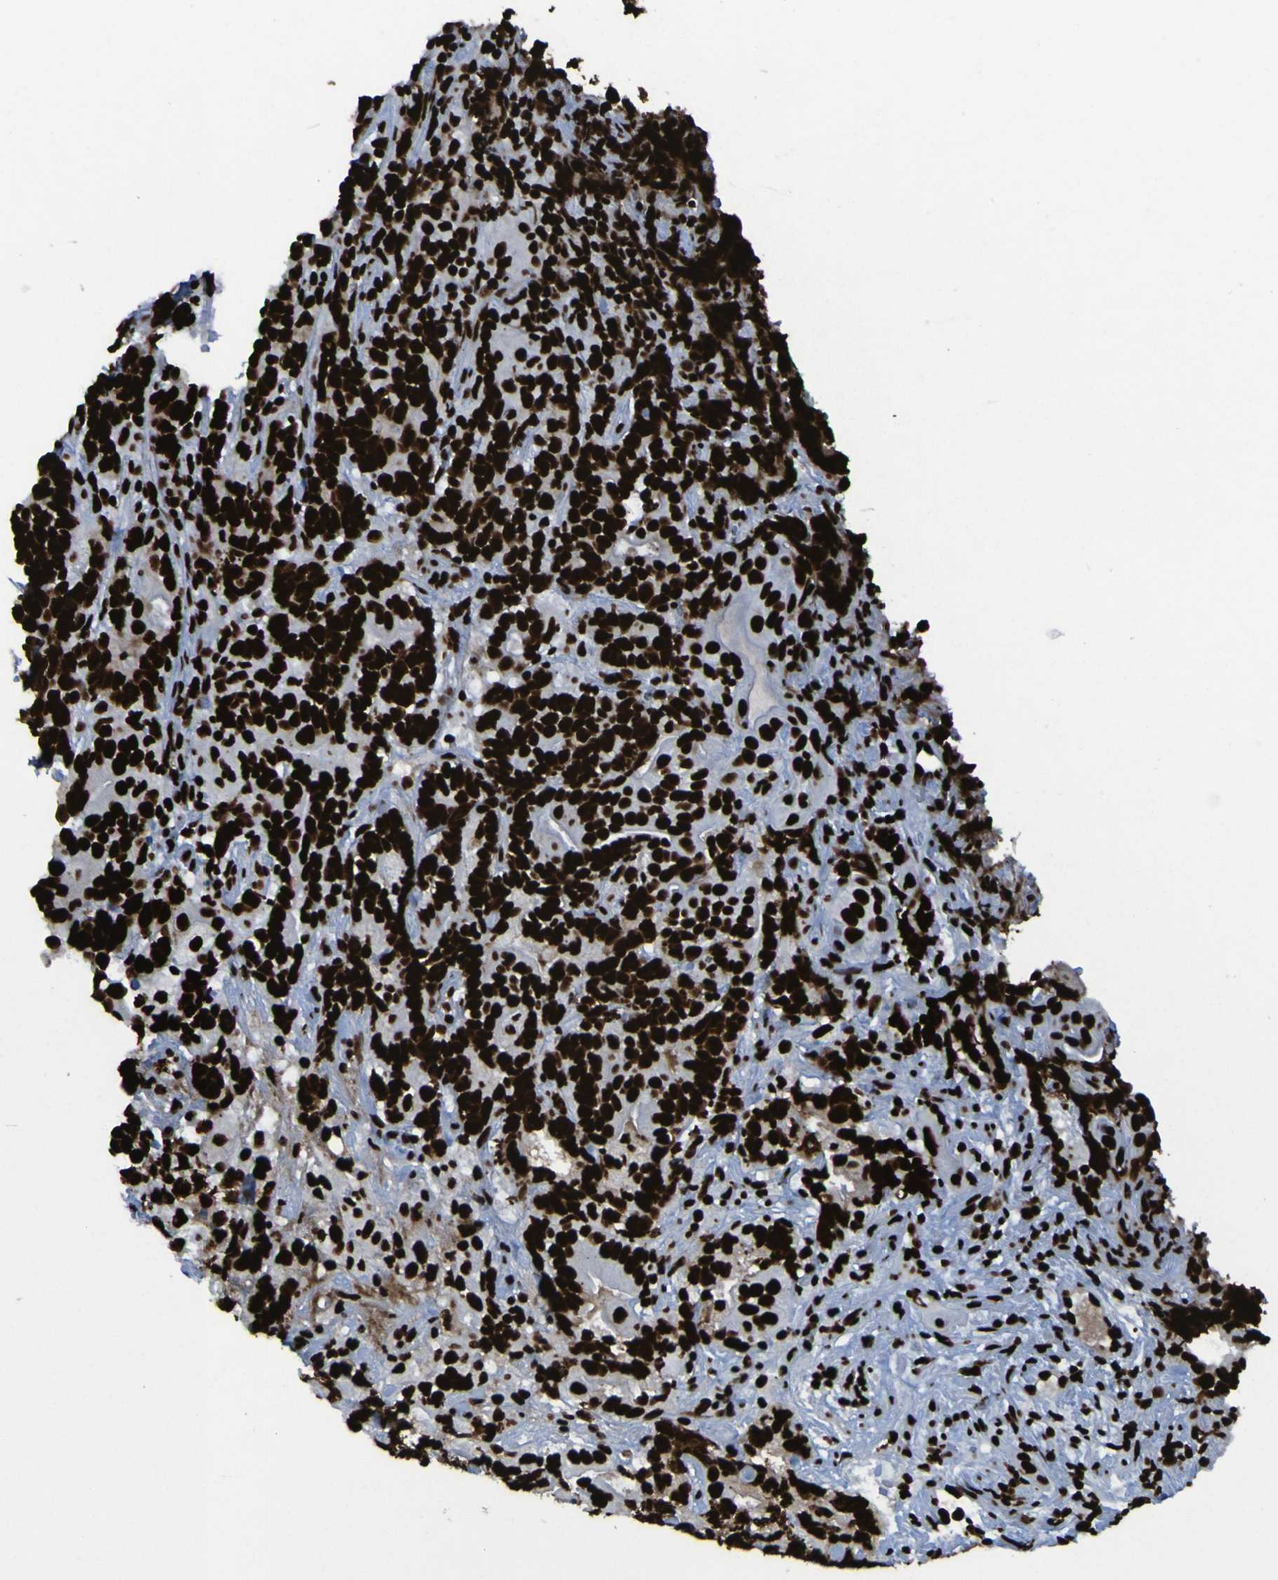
{"staining": {"intensity": "strong", "quantity": ">75%", "location": "nuclear"}, "tissue": "testis cancer", "cell_type": "Tumor cells", "image_type": "cancer", "snomed": [{"axis": "morphology", "description": "Carcinoma, Embryonal, NOS"}, {"axis": "topography", "description": "Testis"}], "caption": "Immunohistochemical staining of testis embryonal carcinoma displays strong nuclear protein expression in approximately >75% of tumor cells. The protein is shown in brown color, while the nuclei are stained blue.", "gene": "NPM1", "patient": {"sex": "male", "age": 26}}